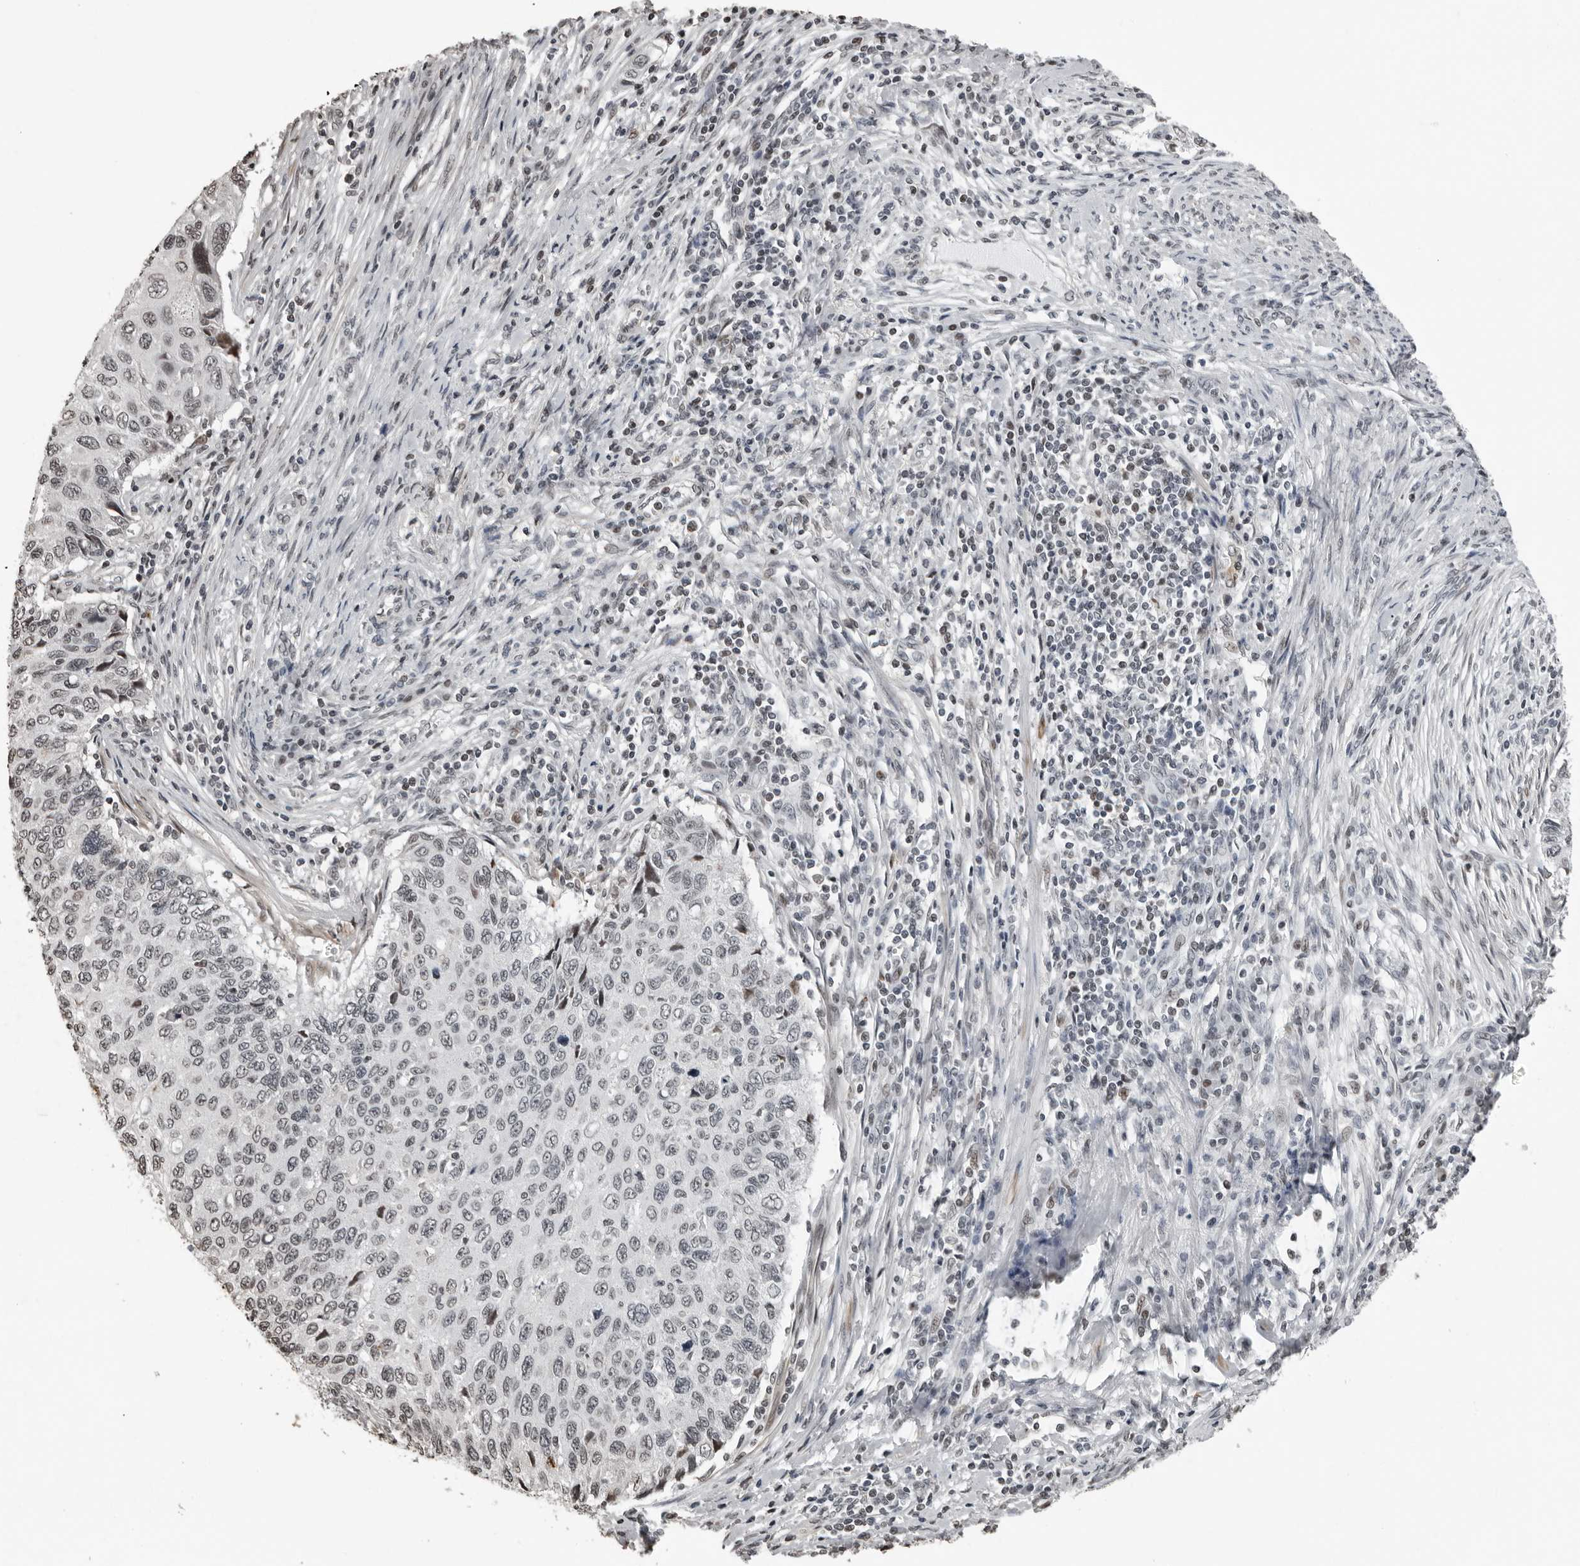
{"staining": {"intensity": "weak", "quantity": "<25%", "location": "nuclear"}, "tissue": "cervical cancer", "cell_type": "Tumor cells", "image_type": "cancer", "snomed": [{"axis": "morphology", "description": "Squamous cell carcinoma, NOS"}, {"axis": "topography", "description": "Cervix"}], "caption": "Tumor cells show no significant protein expression in cervical cancer (squamous cell carcinoma).", "gene": "ORC1", "patient": {"sex": "female", "age": 70}}